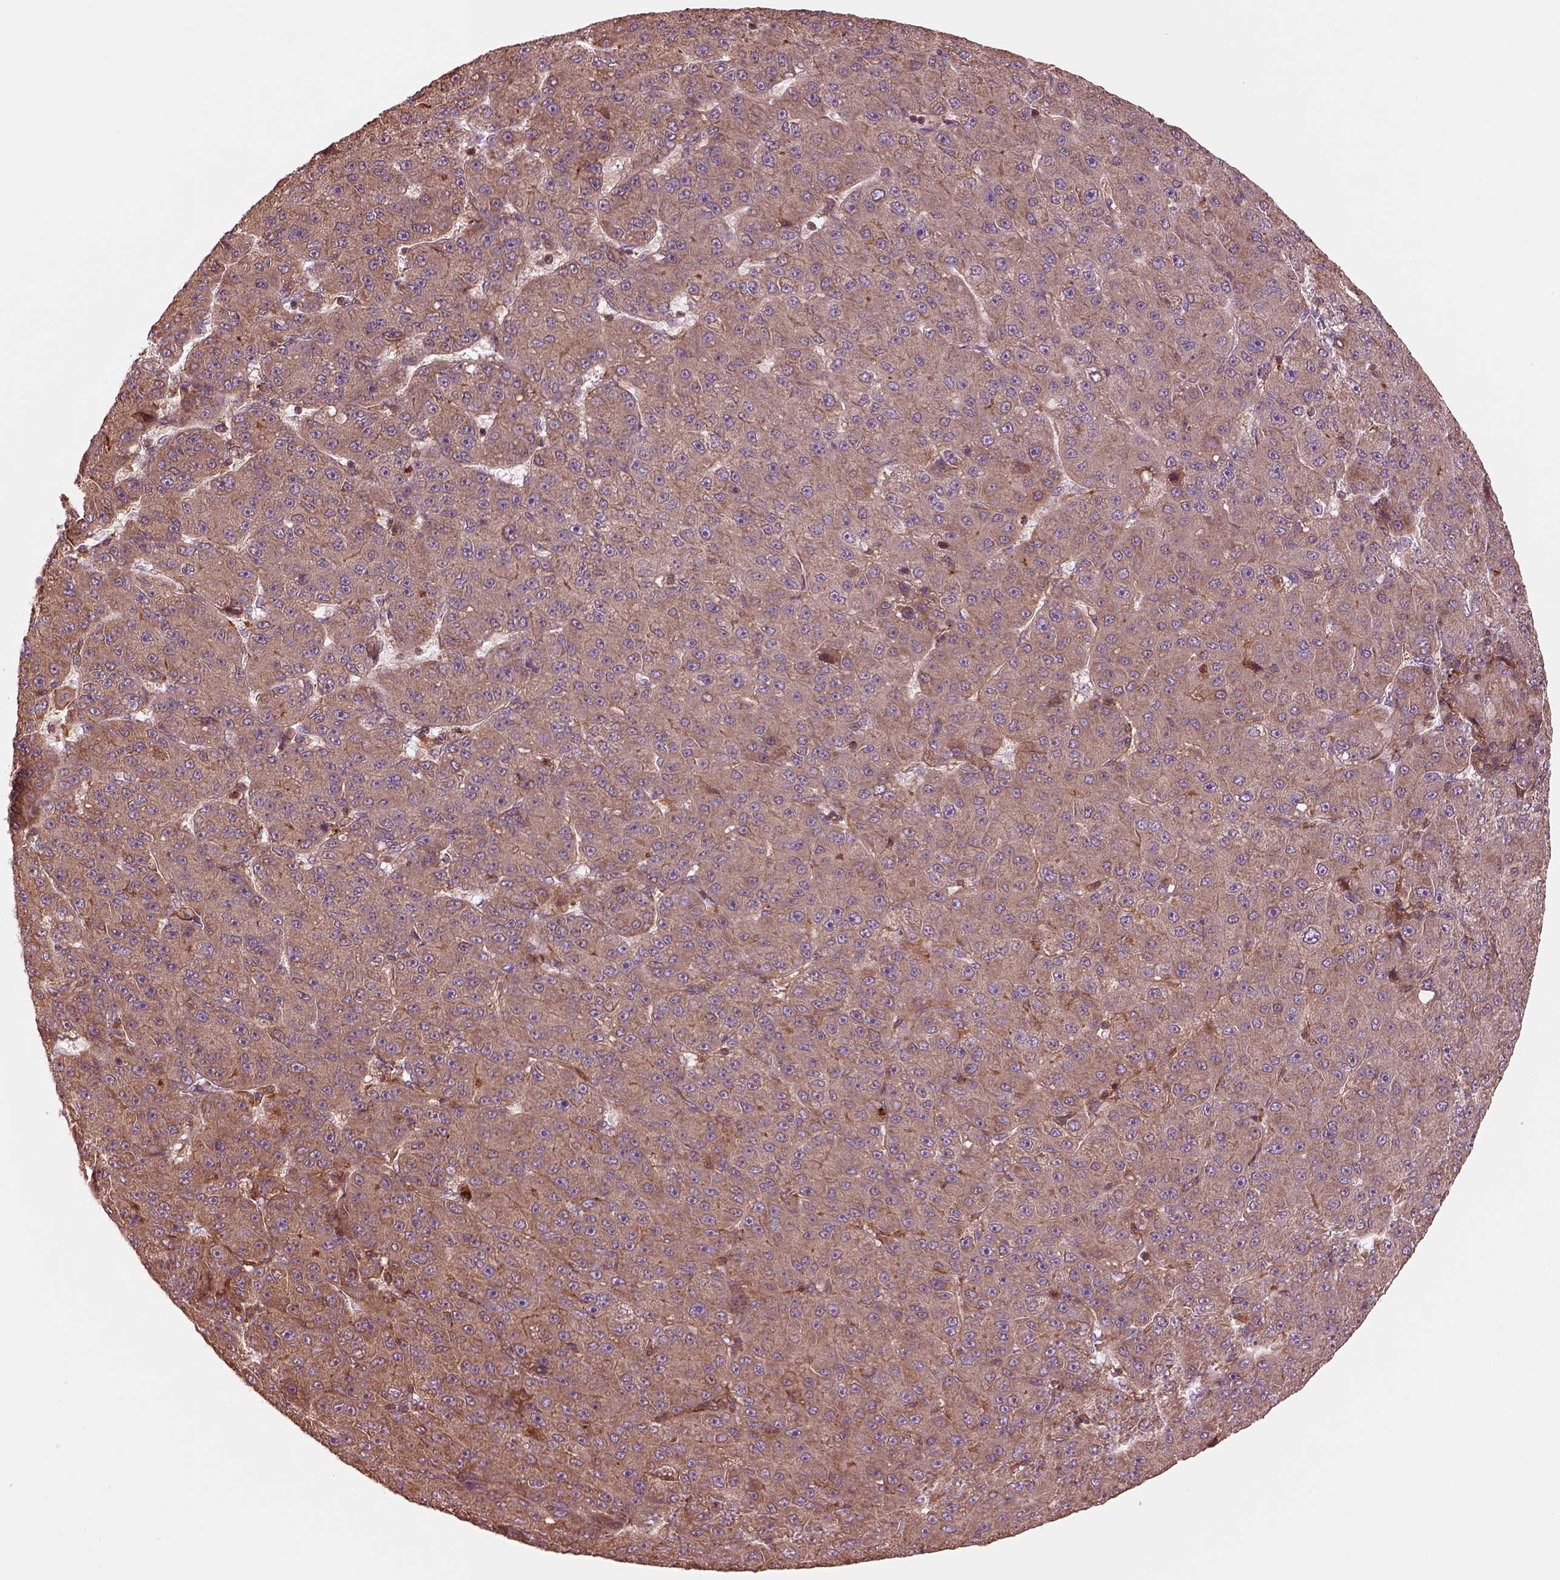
{"staining": {"intensity": "moderate", "quantity": ">75%", "location": "cytoplasmic/membranous"}, "tissue": "liver cancer", "cell_type": "Tumor cells", "image_type": "cancer", "snomed": [{"axis": "morphology", "description": "Carcinoma, Hepatocellular, NOS"}, {"axis": "topography", "description": "Liver"}], "caption": "A brown stain highlights moderate cytoplasmic/membranous expression of a protein in liver cancer (hepatocellular carcinoma) tumor cells.", "gene": "ASCC2", "patient": {"sex": "male", "age": 67}}